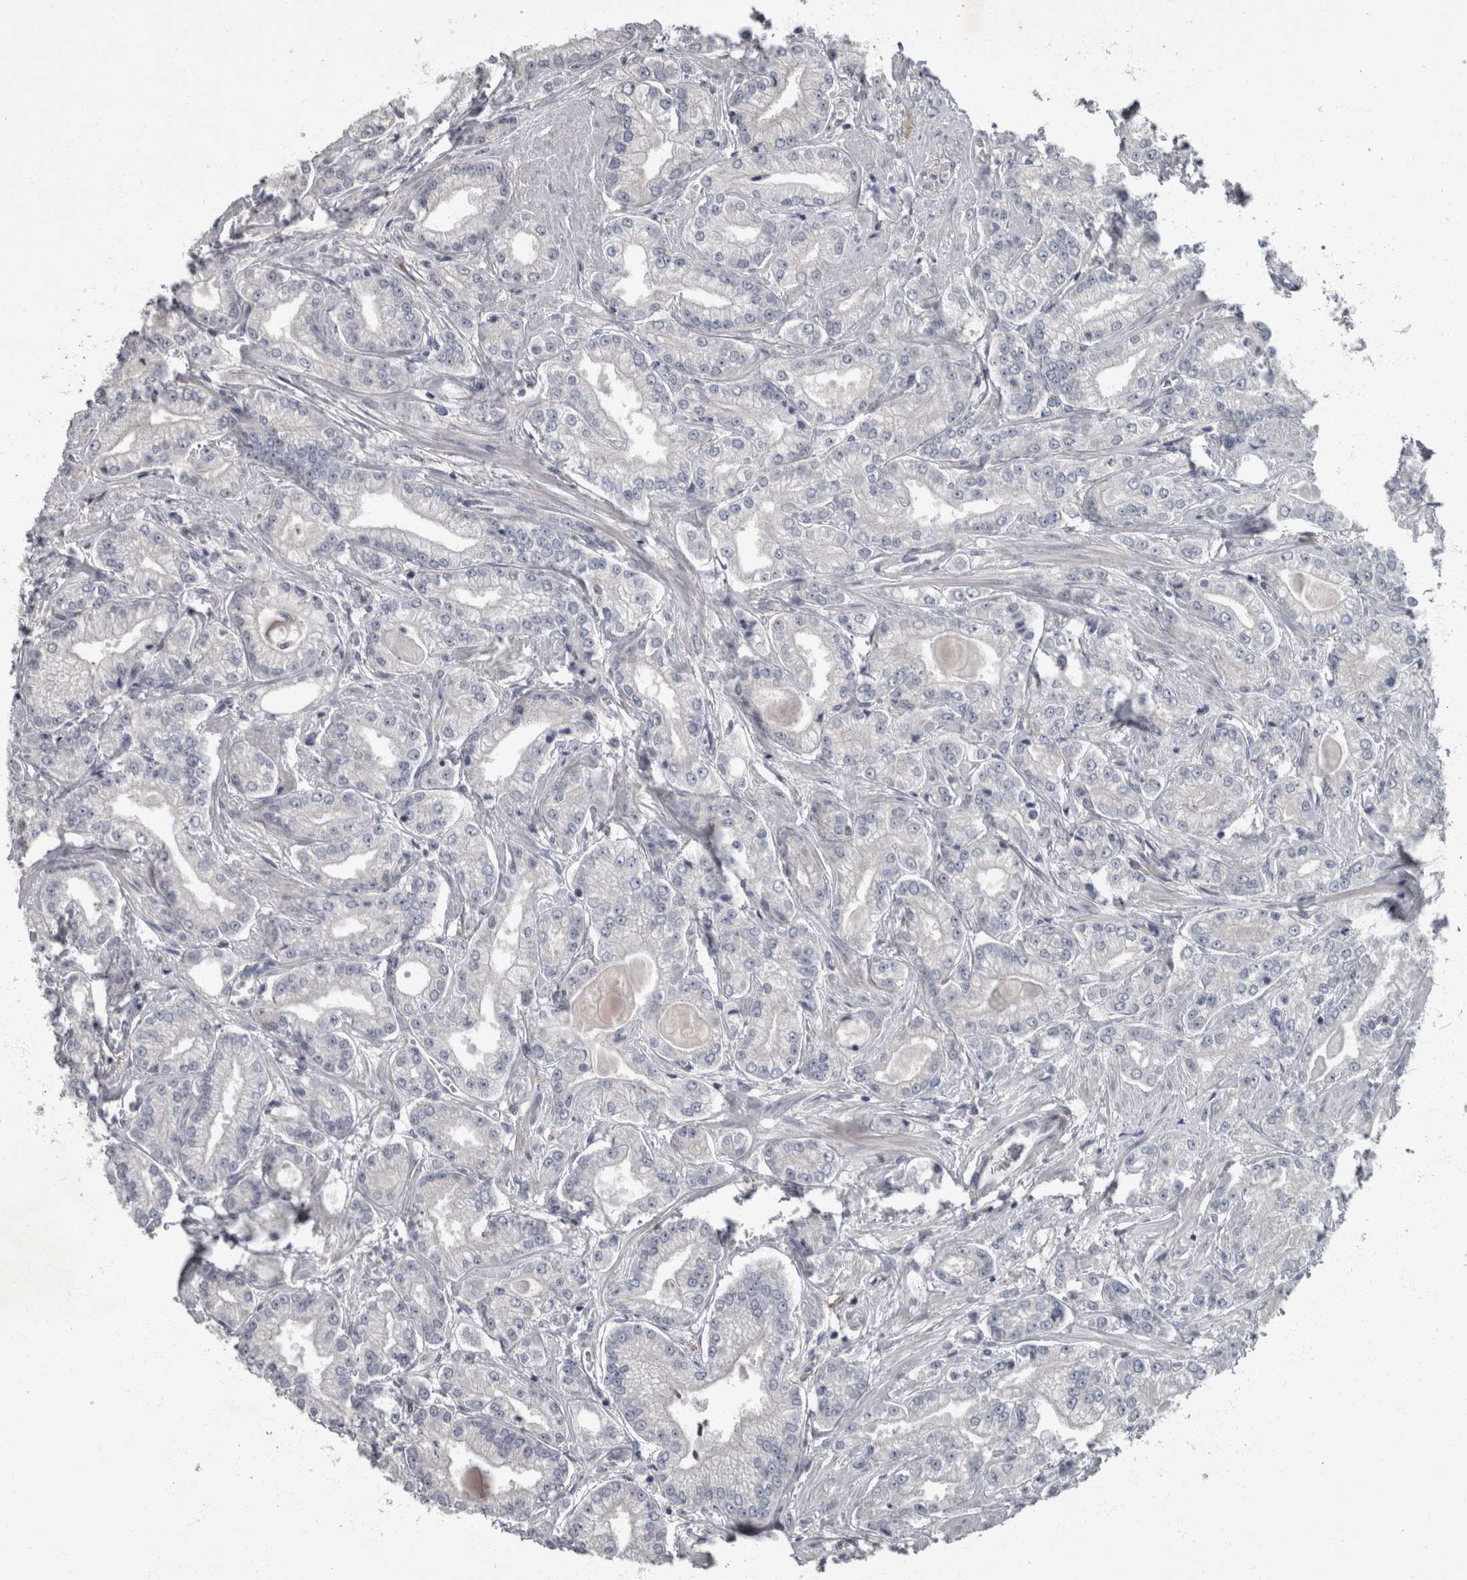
{"staining": {"intensity": "negative", "quantity": "none", "location": "none"}, "tissue": "prostate cancer", "cell_type": "Tumor cells", "image_type": "cancer", "snomed": [{"axis": "morphology", "description": "Adenocarcinoma, Low grade"}, {"axis": "topography", "description": "Prostate"}], "caption": "High magnification brightfield microscopy of prostate low-grade adenocarcinoma stained with DAB (3,3'-diaminobenzidine) (brown) and counterstained with hematoxylin (blue): tumor cells show no significant staining.", "gene": "CDC42BPG", "patient": {"sex": "male", "age": 62}}